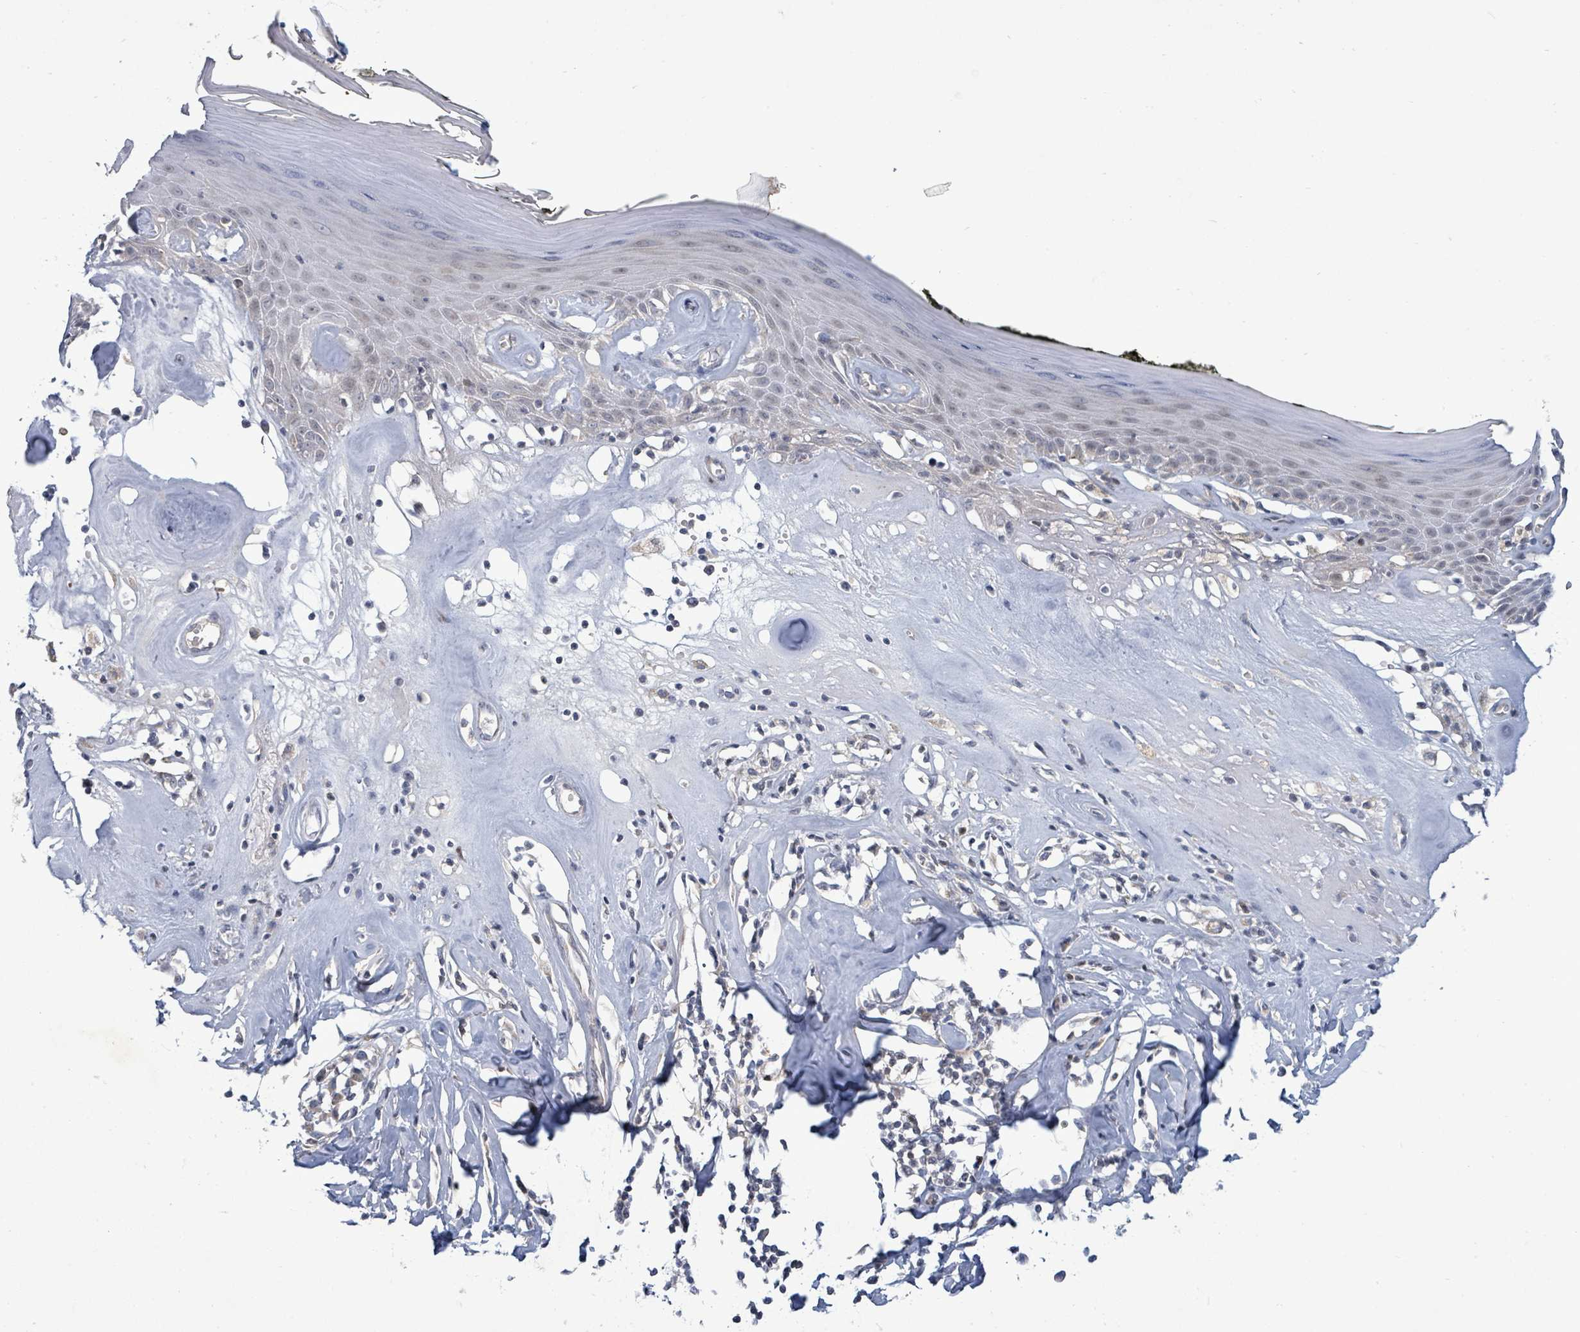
{"staining": {"intensity": "weak", "quantity": "<25%", "location": "nuclear"}, "tissue": "skin", "cell_type": "Epidermal cells", "image_type": "normal", "snomed": [{"axis": "morphology", "description": "Normal tissue, NOS"}, {"axis": "morphology", "description": "Inflammation, NOS"}, {"axis": "topography", "description": "Vulva"}], "caption": "This is an immunohistochemistry (IHC) histopathology image of benign human skin. There is no expression in epidermal cells.", "gene": "ZFPM1", "patient": {"sex": "female", "age": 84}}